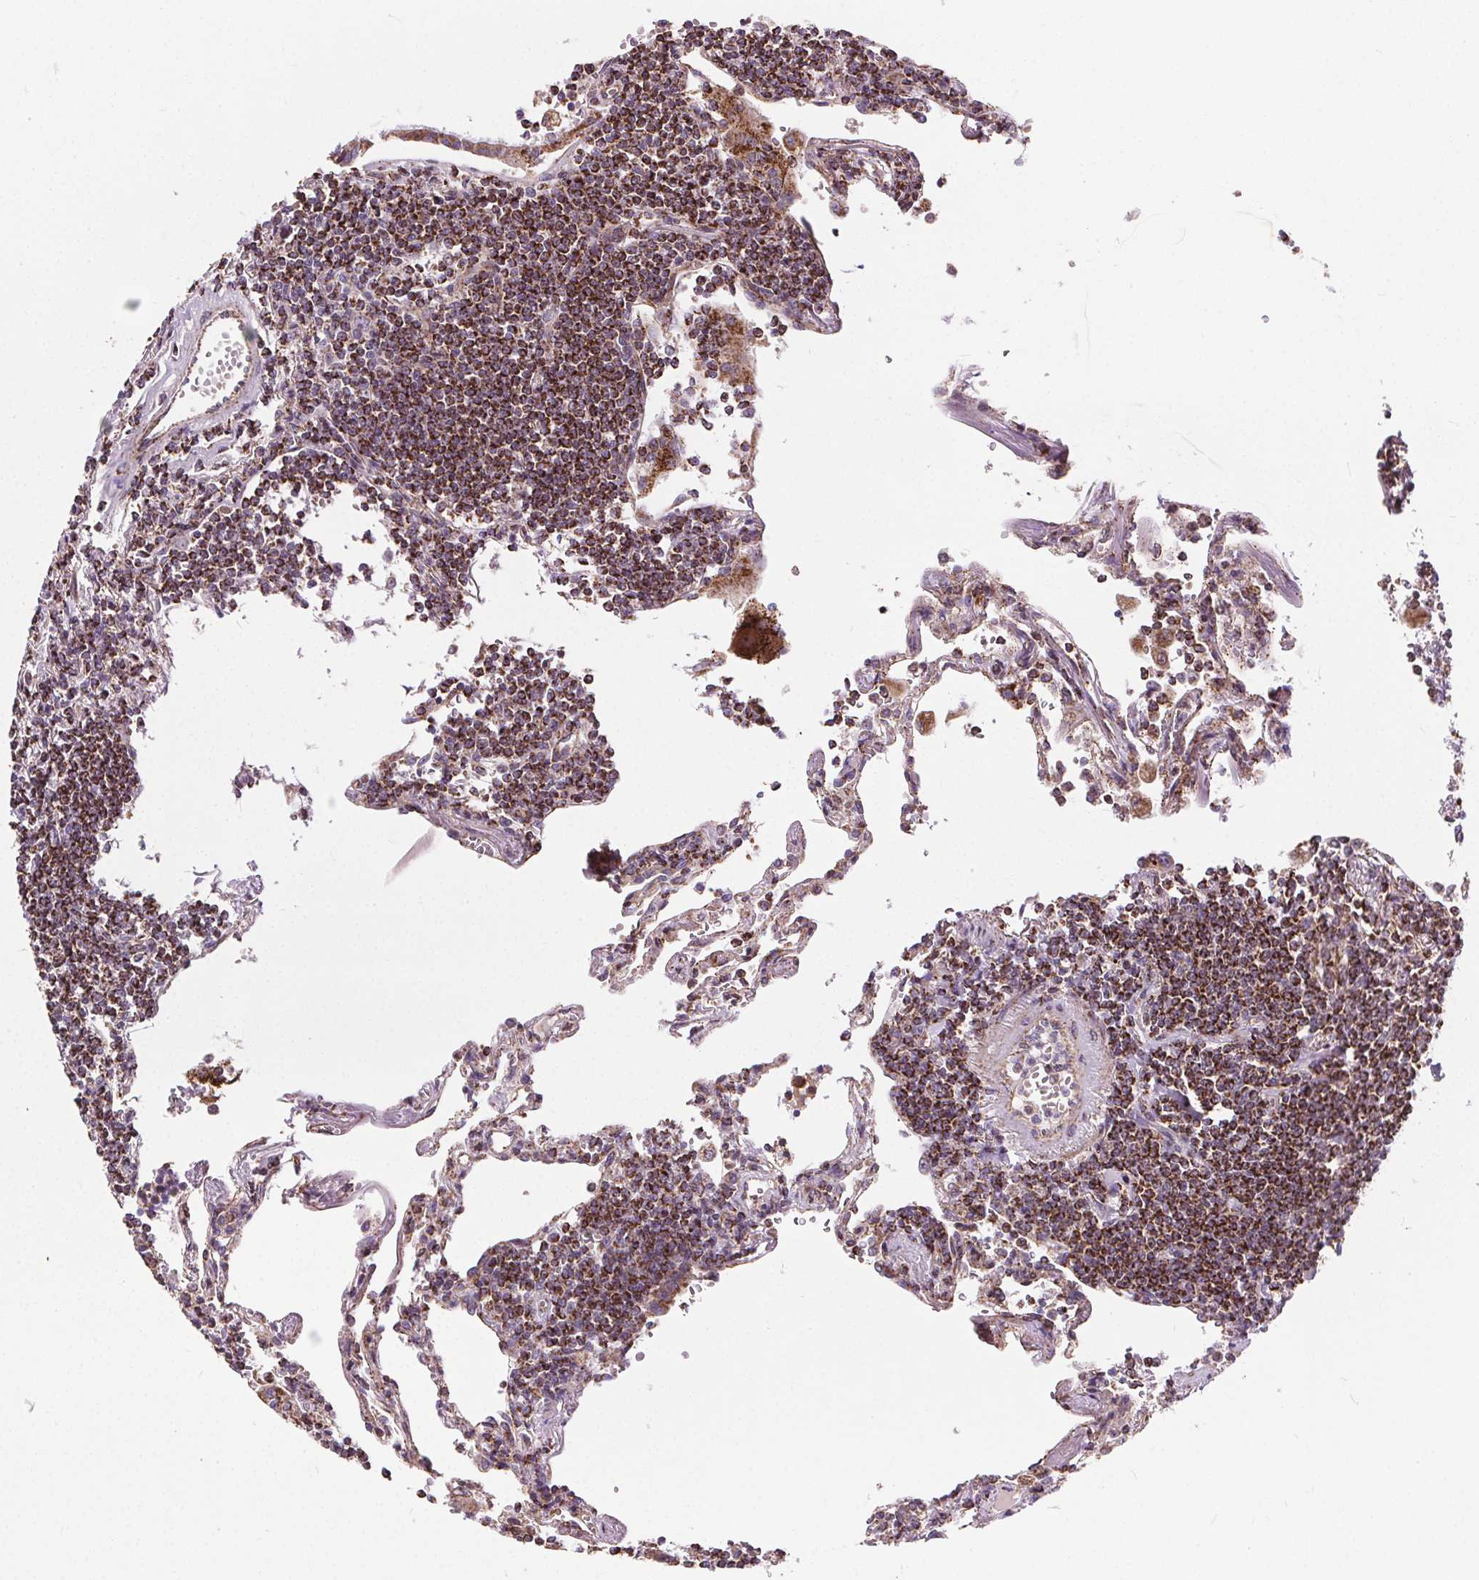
{"staining": {"intensity": "strong", "quantity": ">75%", "location": "cytoplasmic/membranous"}, "tissue": "lymphoma", "cell_type": "Tumor cells", "image_type": "cancer", "snomed": [{"axis": "morphology", "description": "Malignant lymphoma, non-Hodgkin's type, Low grade"}, {"axis": "topography", "description": "Lung"}], "caption": "Immunohistochemical staining of low-grade malignant lymphoma, non-Hodgkin's type reveals high levels of strong cytoplasmic/membranous protein positivity in about >75% of tumor cells. (DAB IHC with brightfield microscopy, high magnification).", "gene": "GOLT1B", "patient": {"sex": "female", "age": 71}}